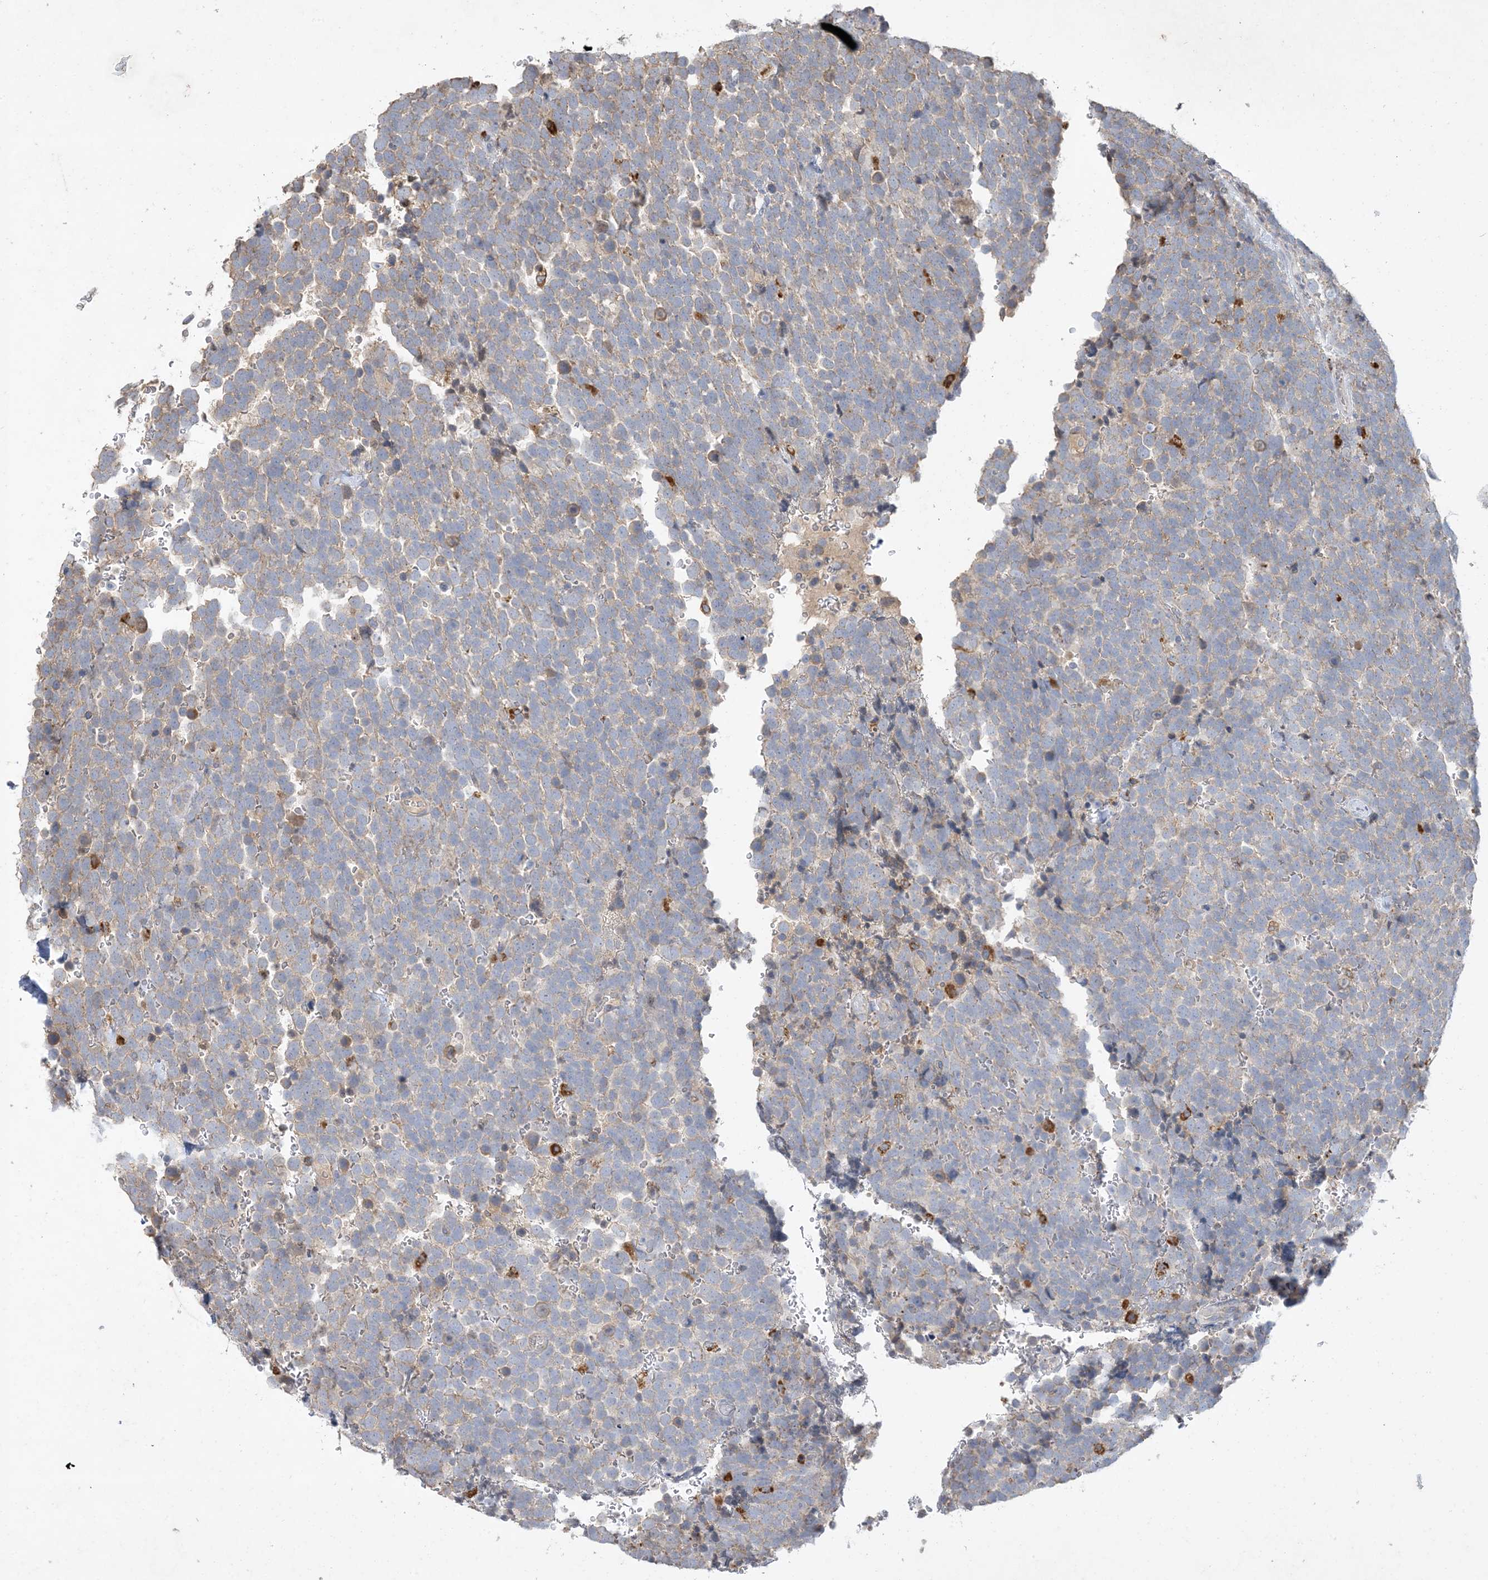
{"staining": {"intensity": "weak", "quantity": "<25%", "location": "cytoplasmic/membranous"}, "tissue": "urothelial cancer", "cell_type": "Tumor cells", "image_type": "cancer", "snomed": [{"axis": "morphology", "description": "Urothelial carcinoma, High grade"}, {"axis": "topography", "description": "Urinary bladder"}], "caption": "IHC photomicrograph of human high-grade urothelial carcinoma stained for a protein (brown), which demonstrates no staining in tumor cells. (Immunohistochemistry, brightfield microscopy, high magnification).", "gene": "MRPS18A", "patient": {"sex": "female", "age": 82}}